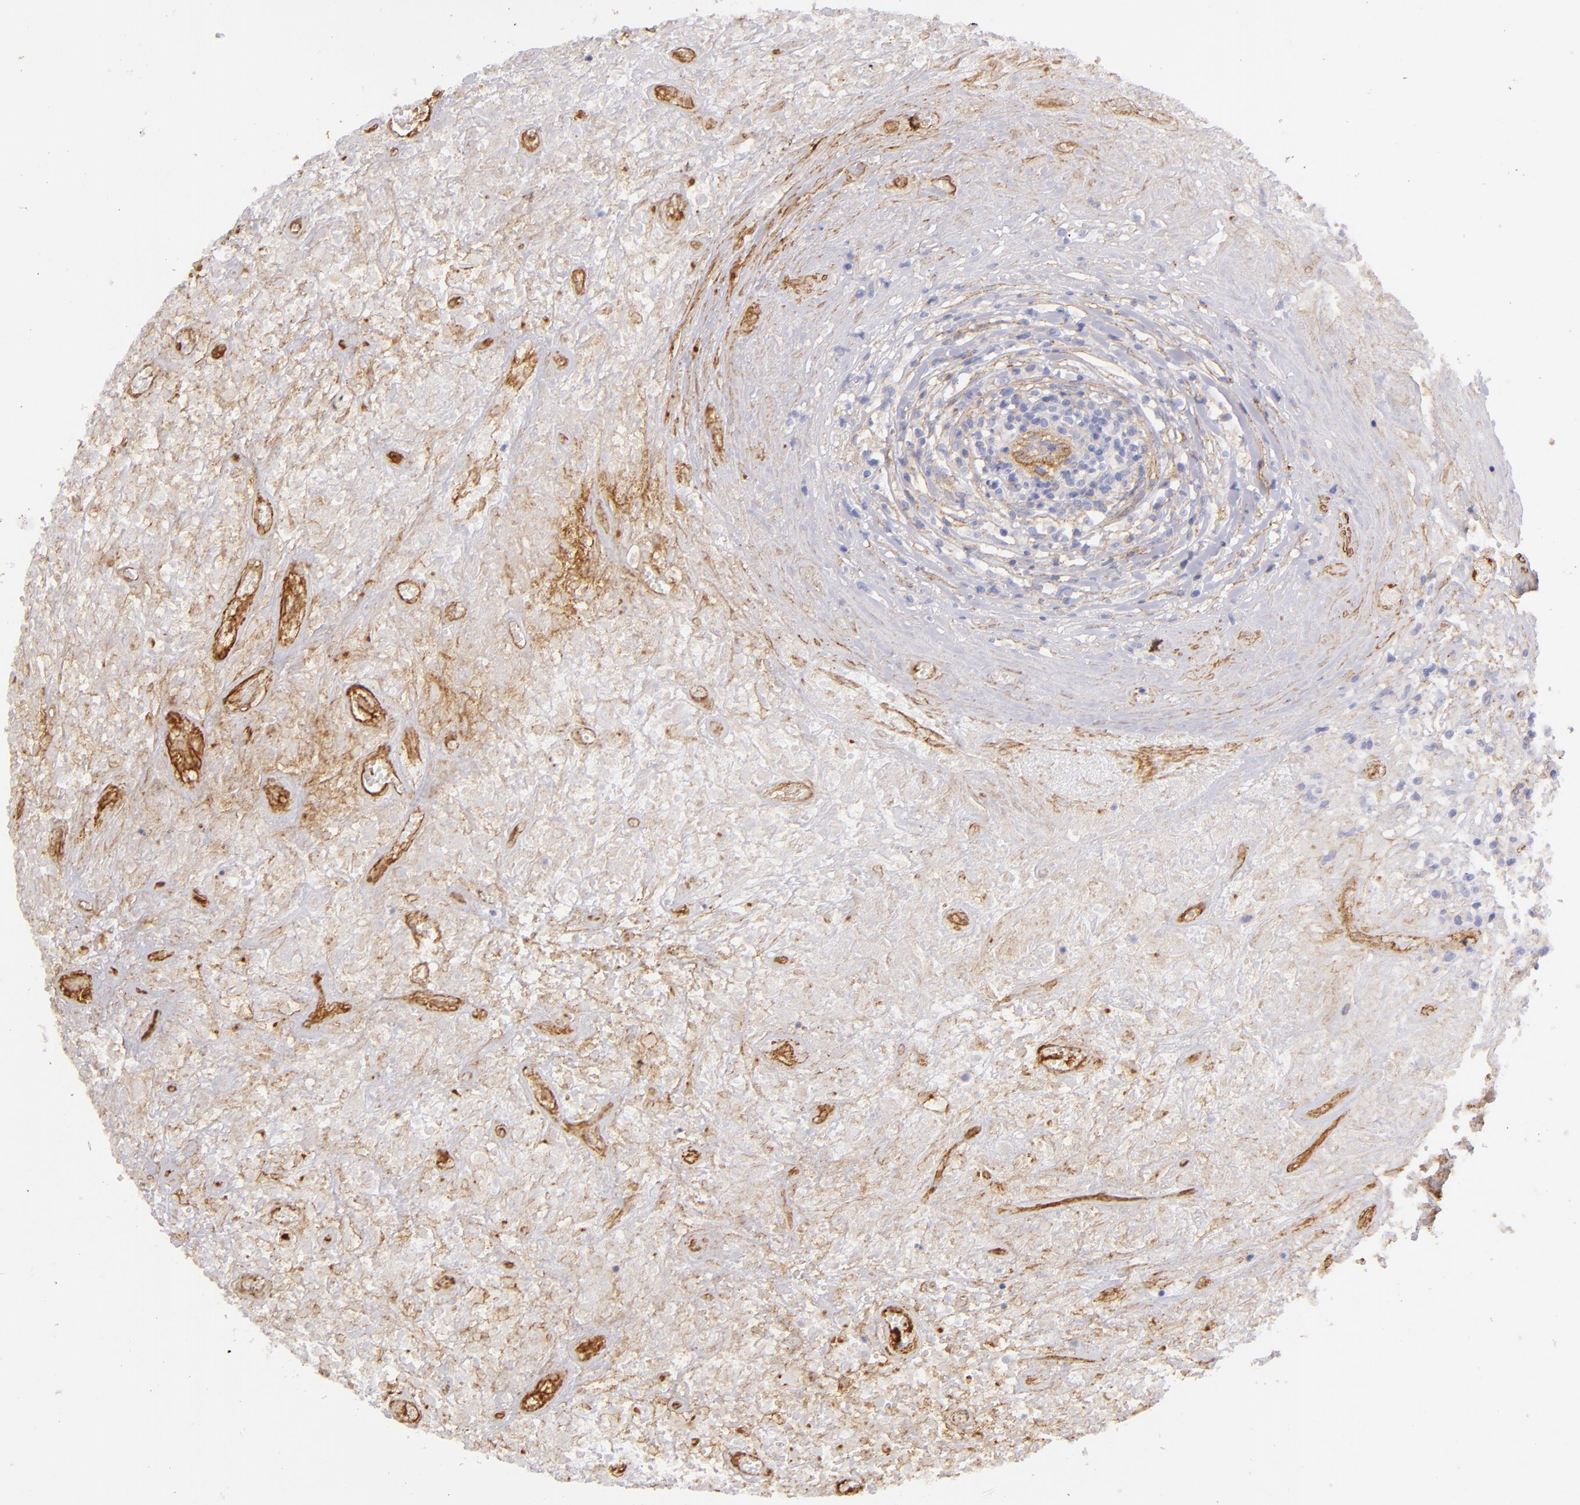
{"staining": {"intensity": "negative", "quantity": "none", "location": "none"}, "tissue": "lymphoma", "cell_type": "Tumor cells", "image_type": "cancer", "snomed": [{"axis": "morphology", "description": "Hodgkin's disease, NOS"}, {"axis": "topography", "description": "Lymph node"}], "caption": "This histopathology image is of lymphoma stained with IHC to label a protein in brown with the nuclei are counter-stained blue. There is no expression in tumor cells. Nuclei are stained in blue.", "gene": "CD151", "patient": {"sex": "male", "age": 46}}